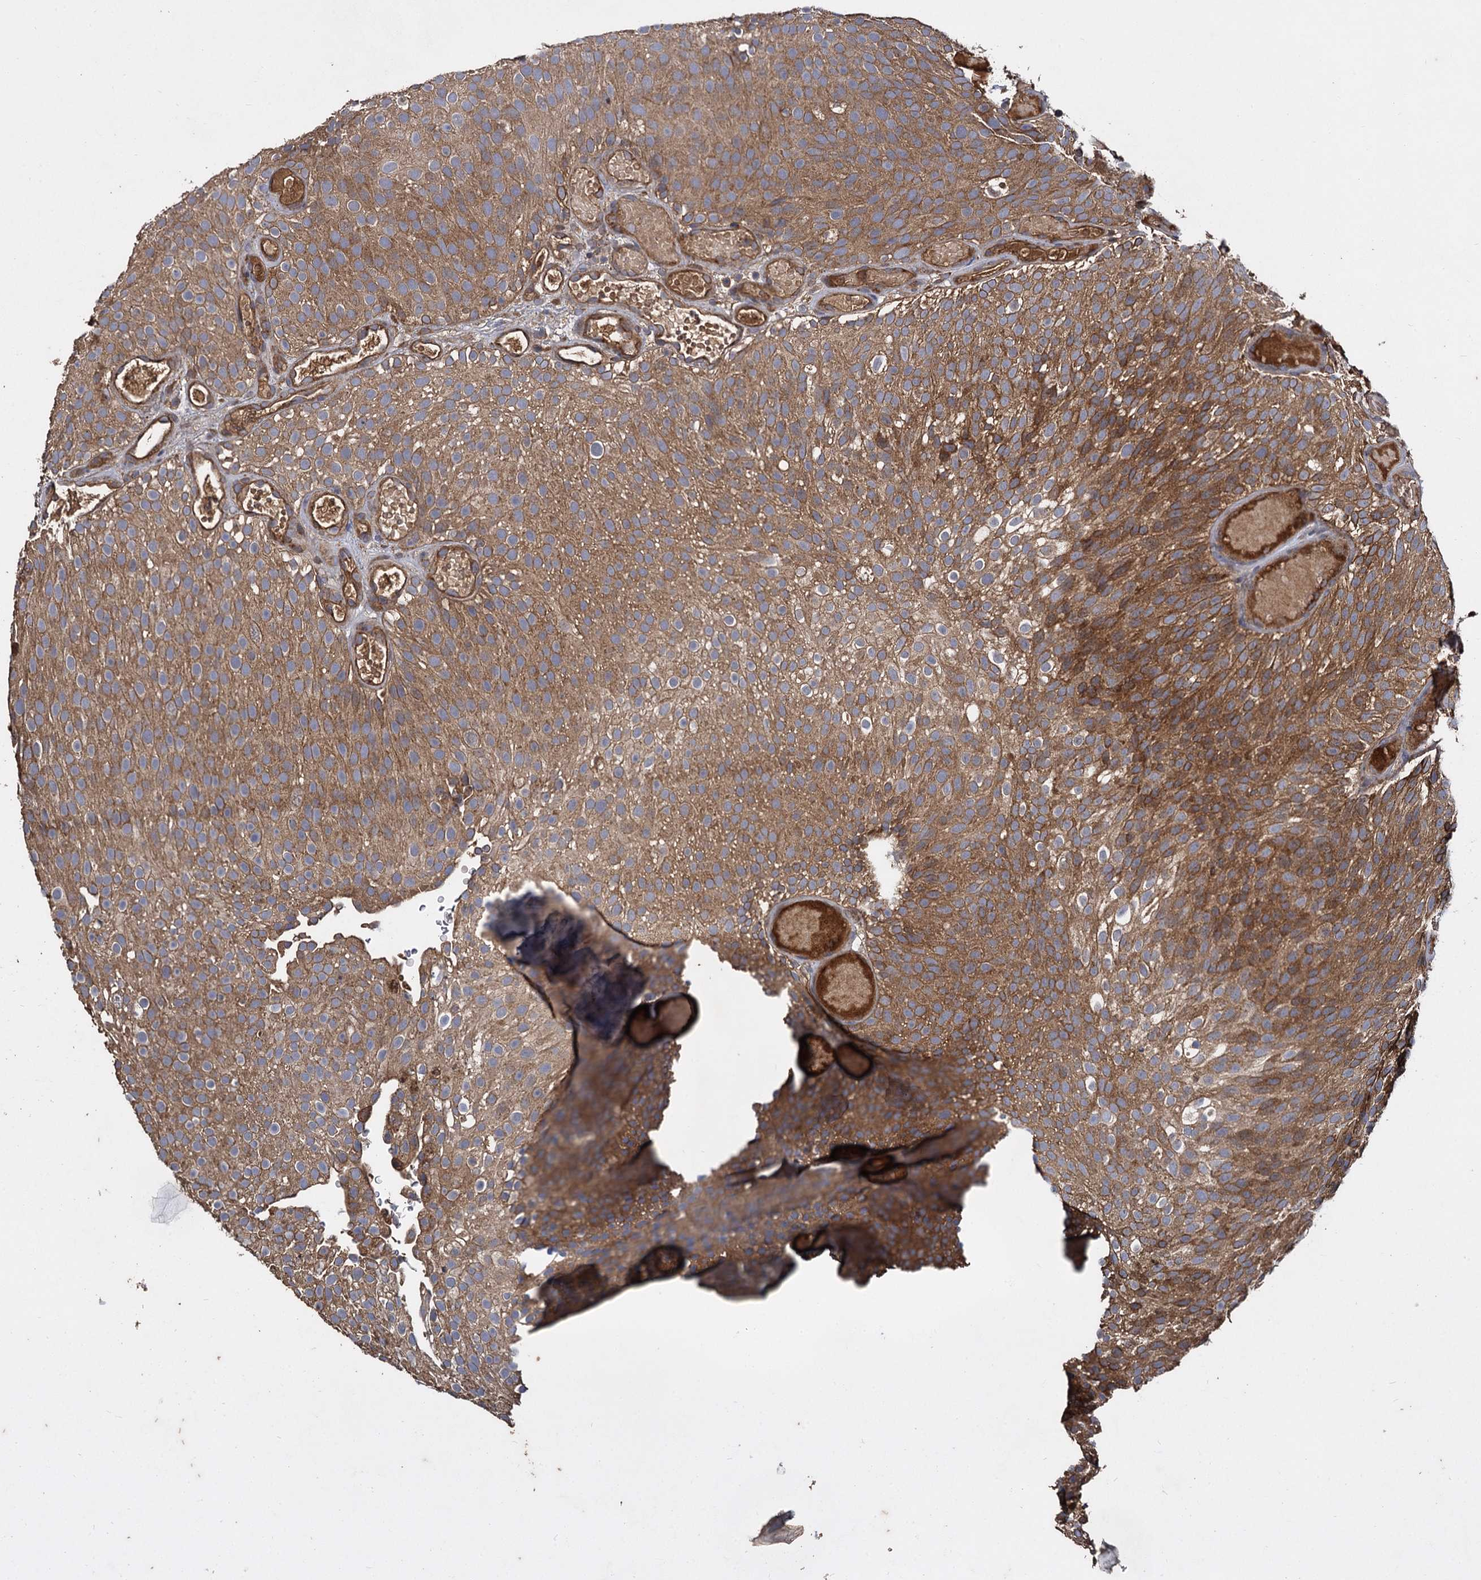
{"staining": {"intensity": "moderate", "quantity": ">75%", "location": "cytoplasmic/membranous"}, "tissue": "urothelial cancer", "cell_type": "Tumor cells", "image_type": "cancer", "snomed": [{"axis": "morphology", "description": "Urothelial carcinoma, Low grade"}, {"axis": "topography", "description": "Urinary bladder"}], "caption": "This histopathology image demonstrates urothelial cancer stained with immunohistochemistry to label a protein in brown. The cytoplasmic/membranous of tumor cells show moderate positivity for the protein. Nuclei are counter-stained blue.", "gene": "GCLC", "patient": {"sex": "male", "age": 78}}